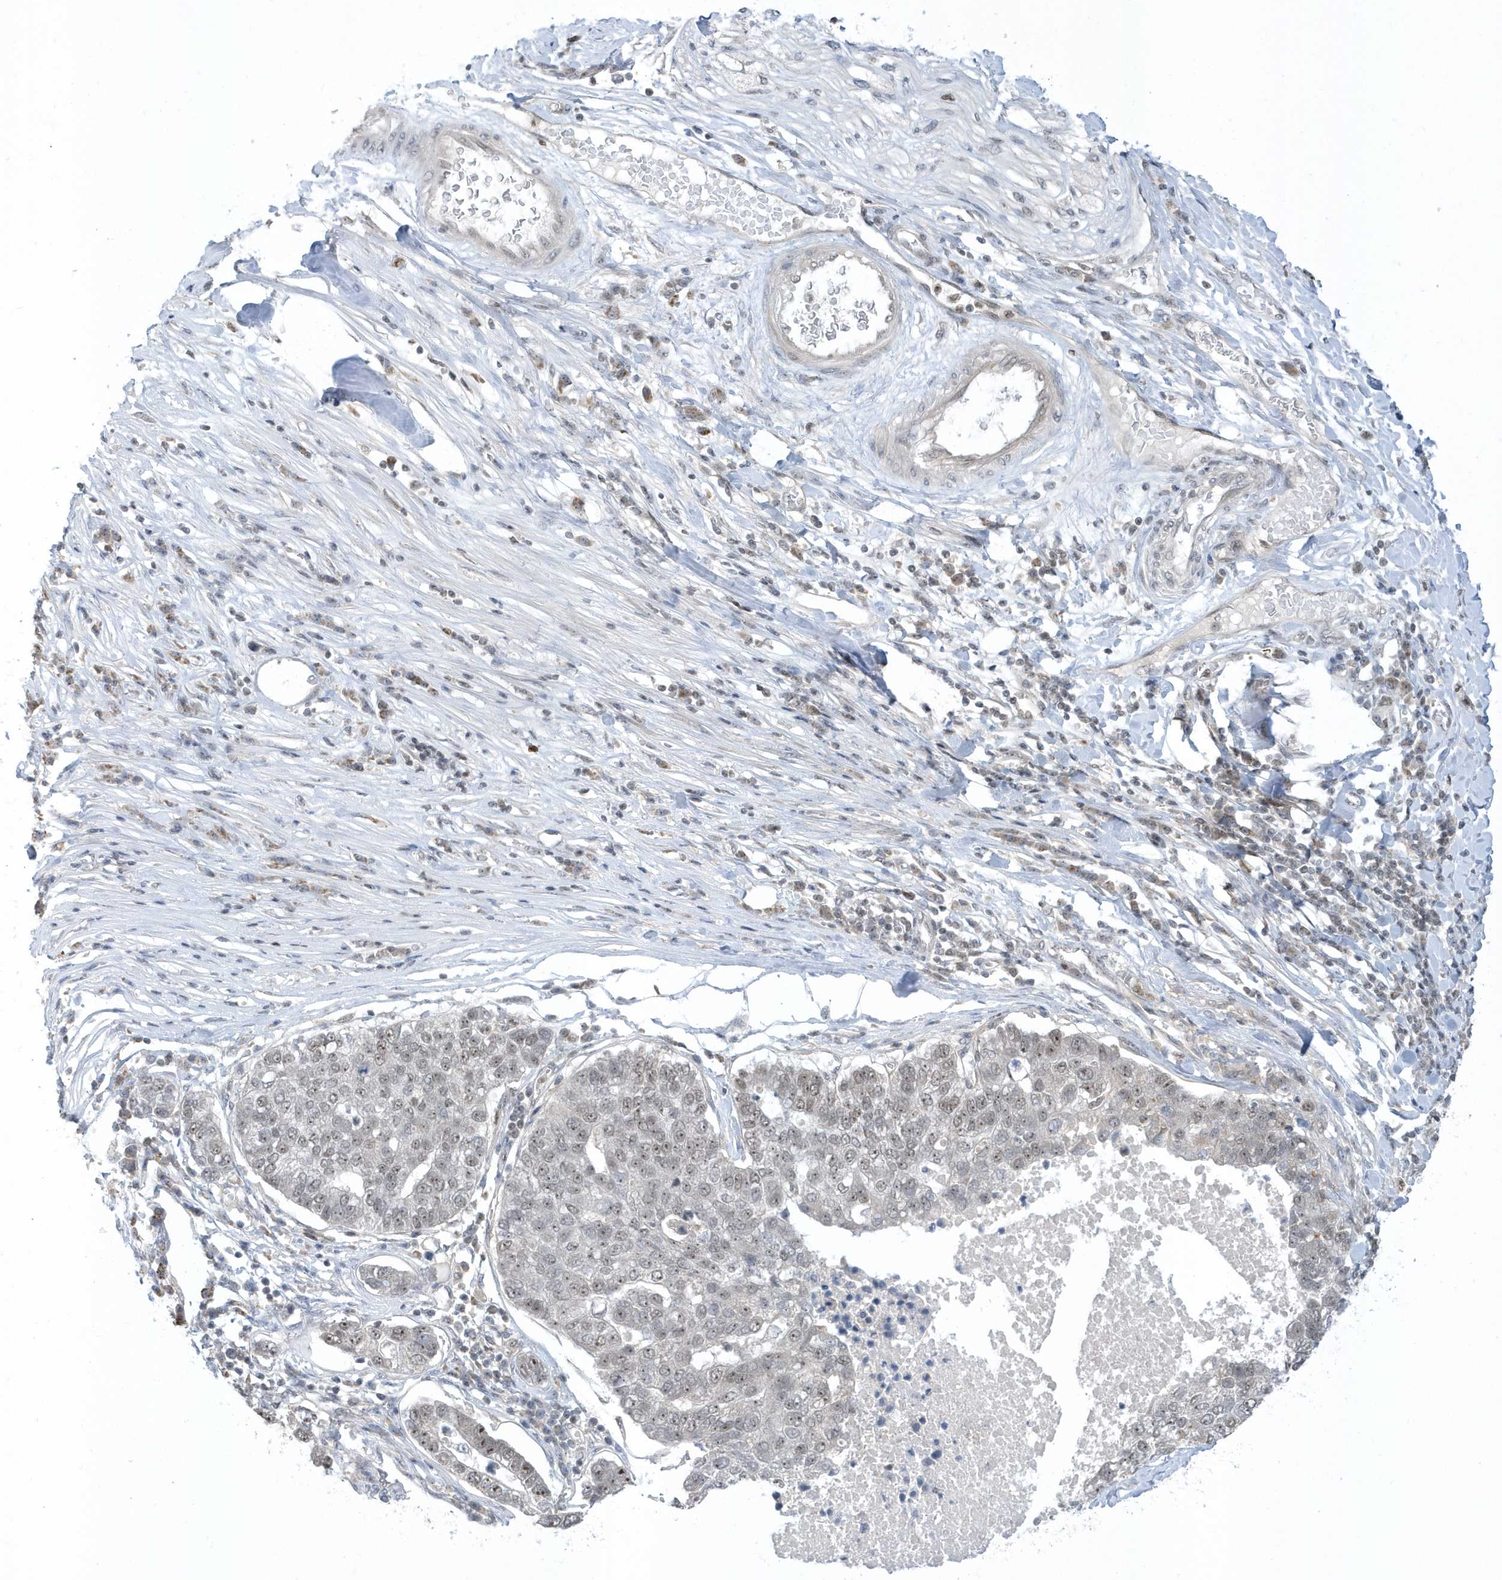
{"staining": {"intensity": "moderate", "quantity": "<25%", "location": "nuclear"}, "tissue": "pancreatic cancer", "cell_type": "Tumor cells", "image_type": "cancer", "snomed": [{"axis": "morphology", "description": "Adenocarcinoma, NOS"}, {"axis": "topography", "description": "Pancreas"}], "caption": "Human pancreatic cancer (adenocarcinoma) stained with a protein marker reveals moderate staining in tumor cells.", "gene": "ZNF740", "patient": {"sex": "female", "age": 61}}